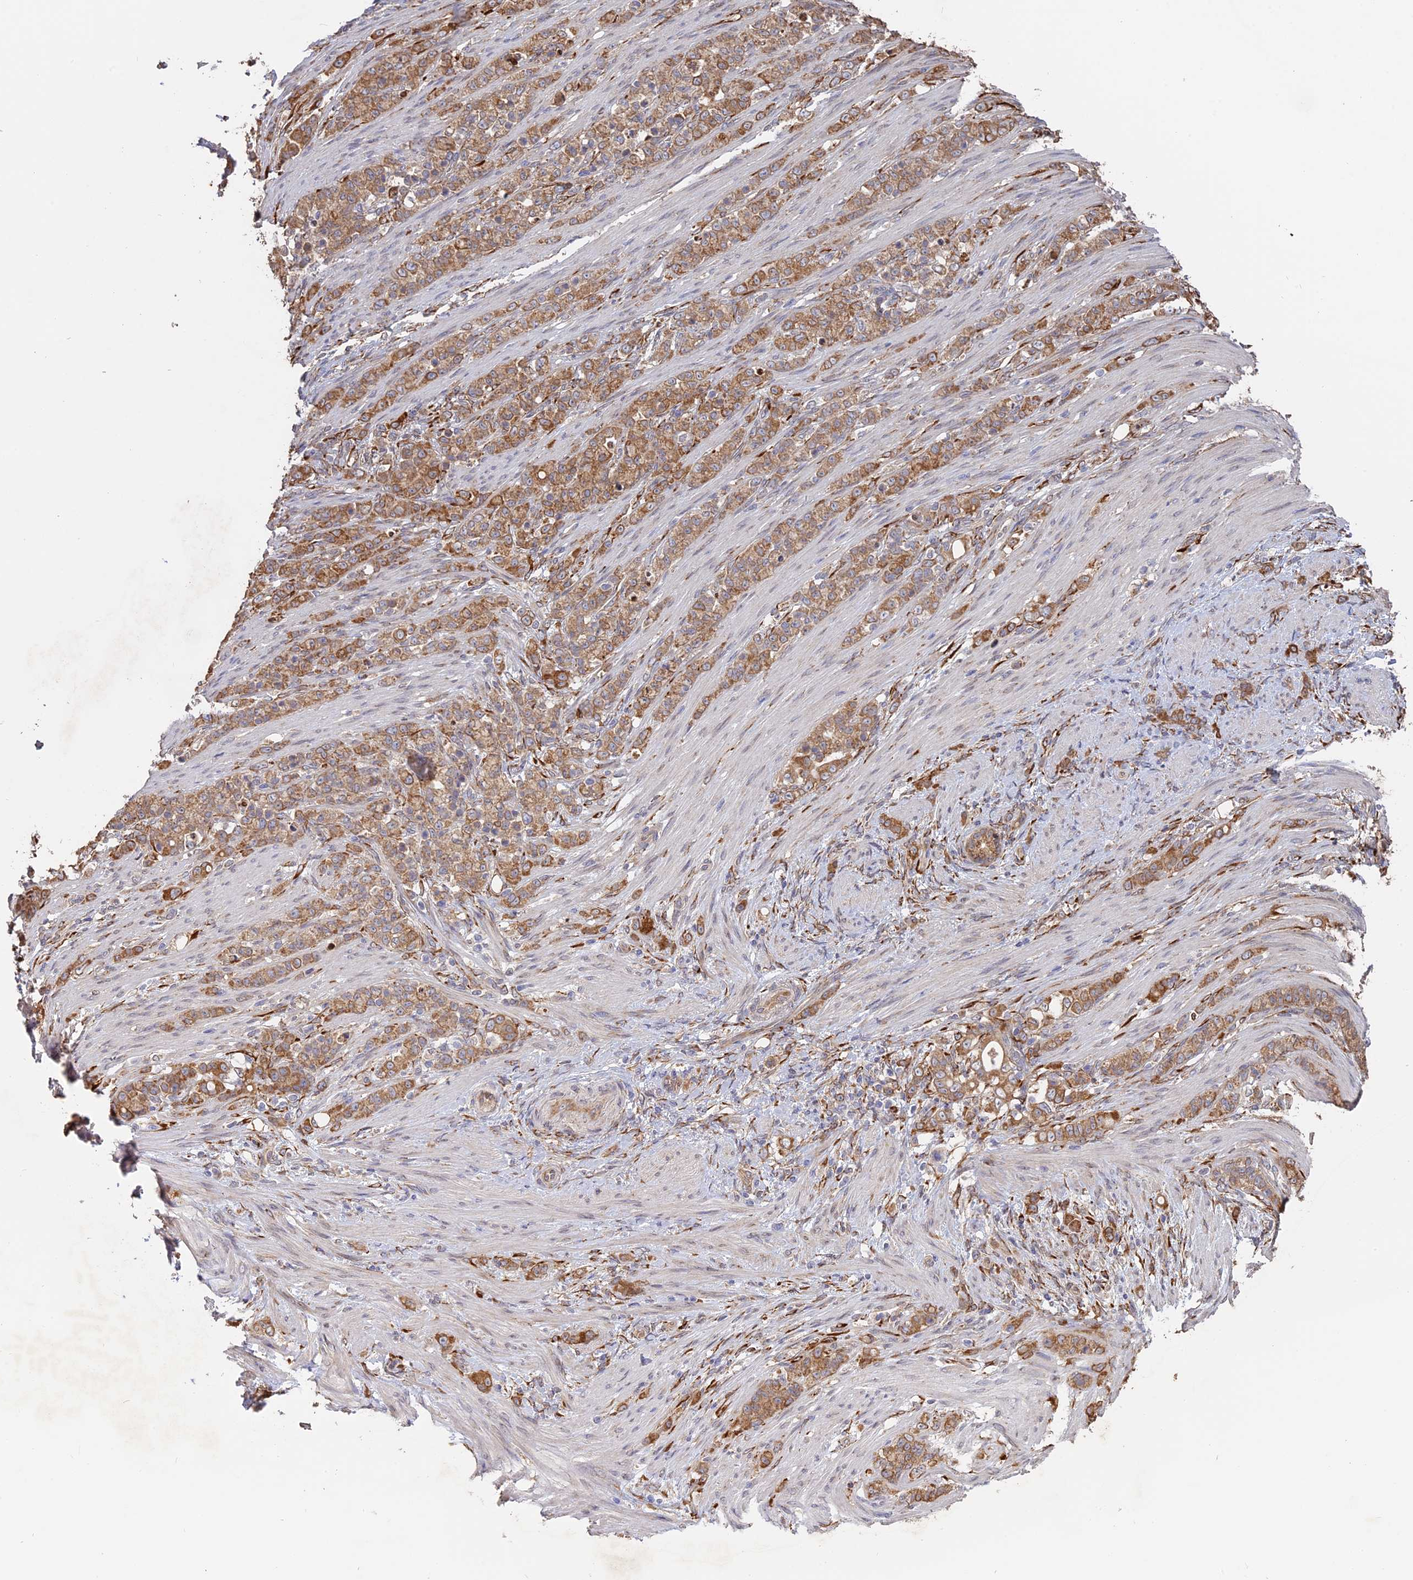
{"staining": {"intensity": "moderate", "quantity": ">75%", "location": "cytoplasmic/membranous"}, "tissue": "stomach cancer", "cell_type": "Tumor cells", "image_type": "cancer", "snomed": [{"axis": "morphology", "description": "Adenocarcinoma, NOS"}, {"axis": "topography", "description": "Stomach"}], "caption": "Protein analysis of stomach cancer (adenocarcinoma) tissue exhibits moderate cytoplasmic/membranous staining in approximately >75% of tumor cells. Nuclei are stained in blue.", "gene": "PPIC", "patient": {"sex": "female", "age": 79}}